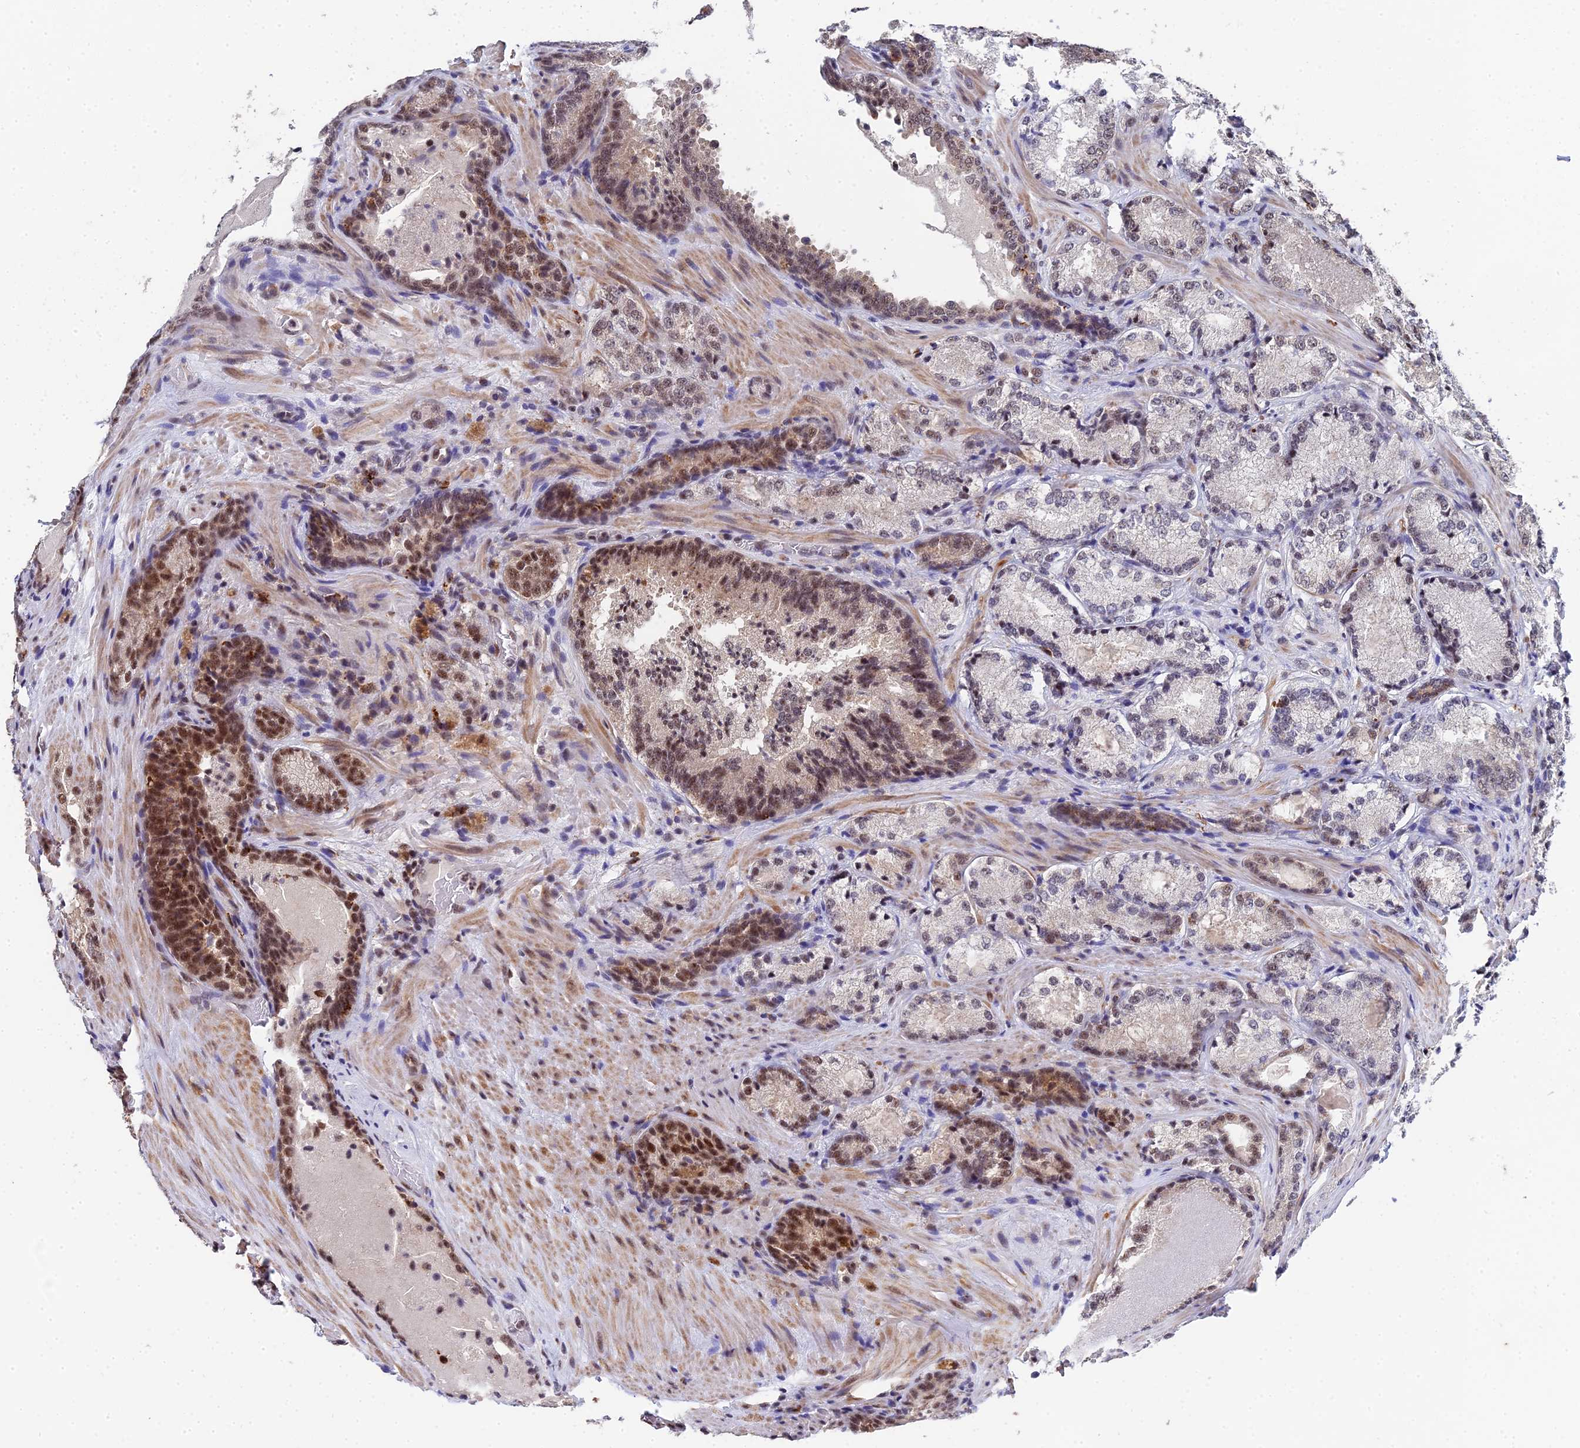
{"staining": {"intensity": "moderate", "quantity": "<25%", "location": "nuclear"}, "tissue": "prostate cancer", "cell_type": "Tumor cells", "image_type": "cancer", "snomed": [{"axis": "morphology", "description": "Adenocarcinoma, Low grade"}, {"axis": "topography", "description": "Prostate"}], "caption": "Human adenocarcinoma (low-grade) (prostate) stained with a protein marker exhibits moderate staining in tumor cells.", "gene": "MAGOHB", "patient": {"sex": "male", "age": 74}}